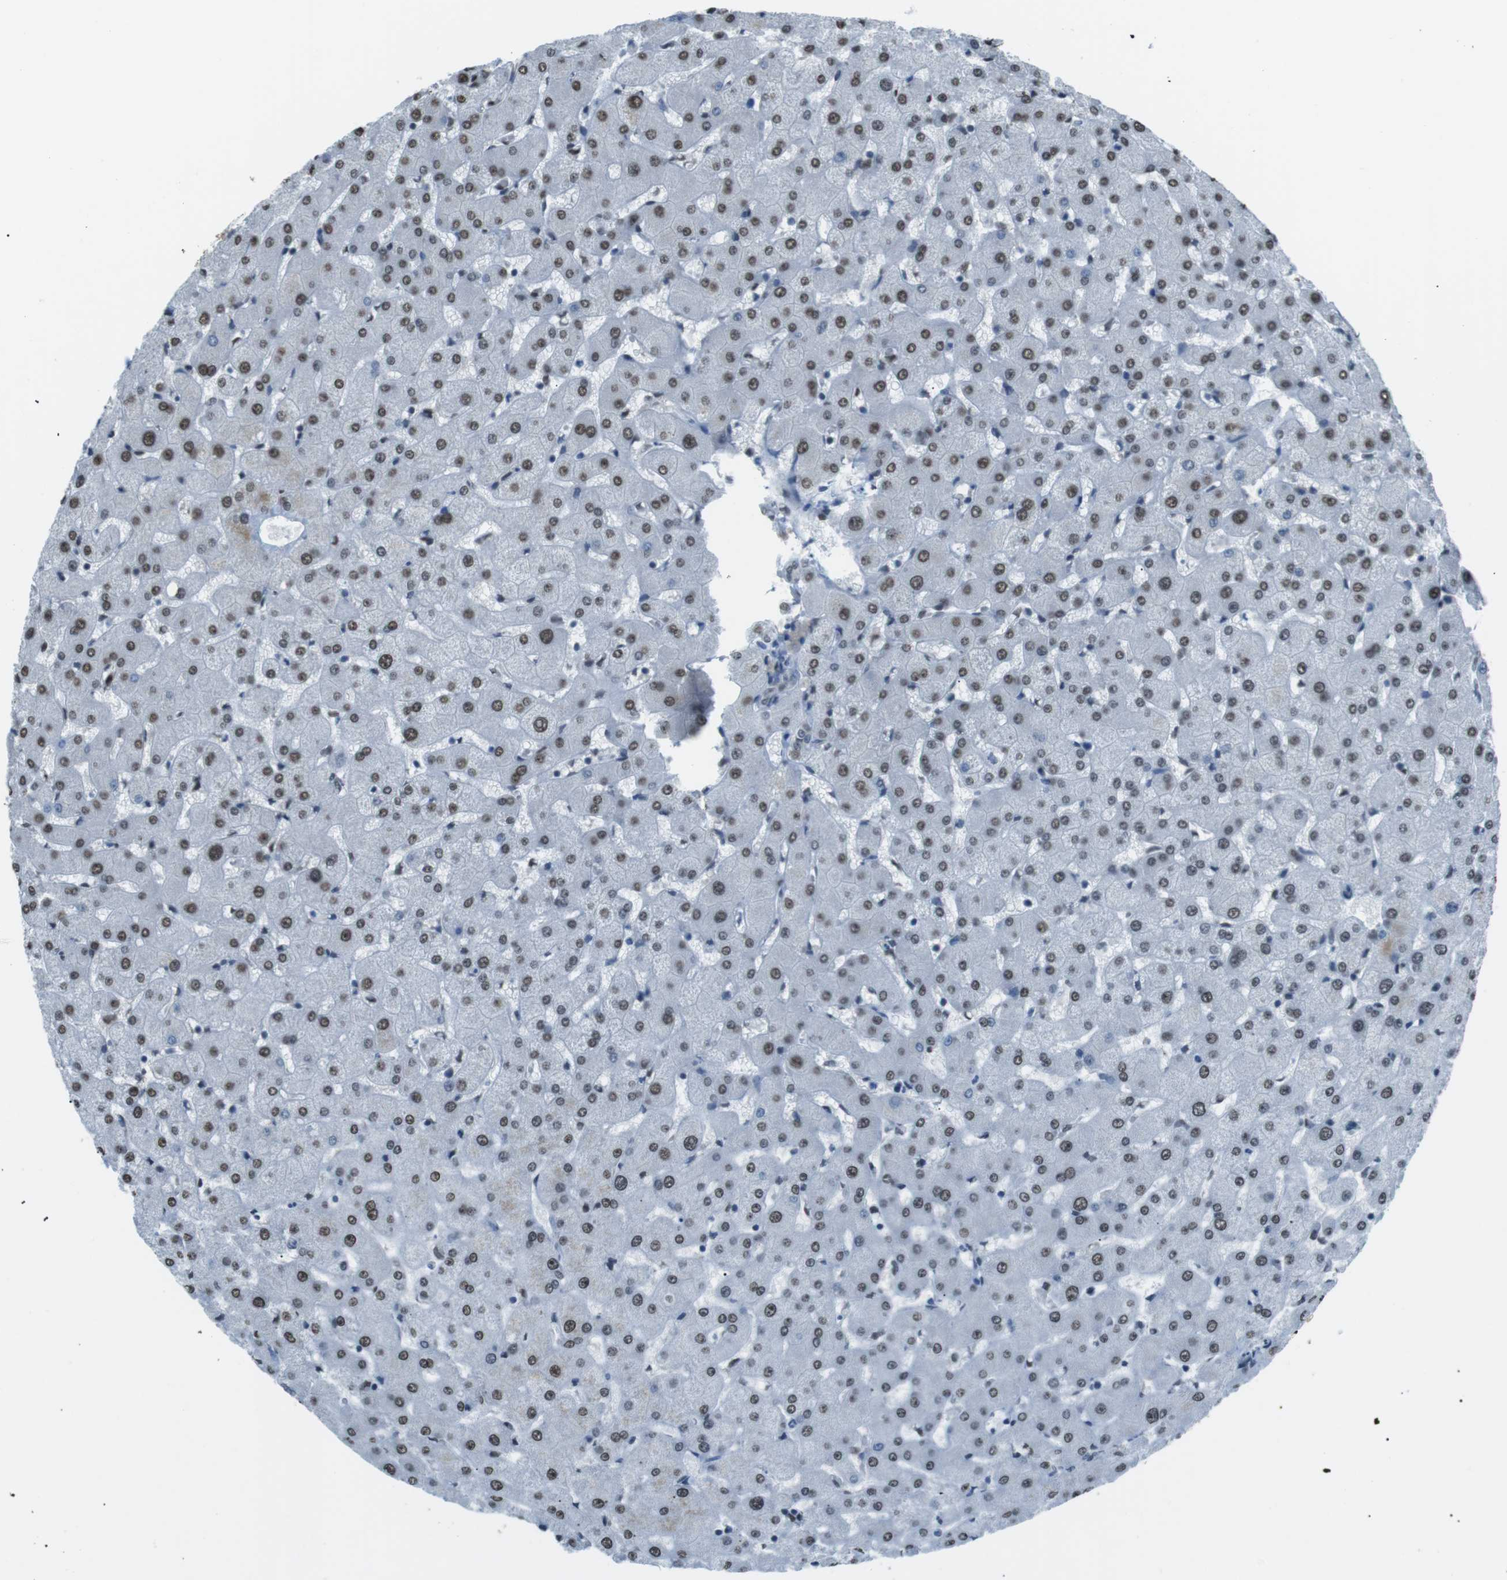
{"staining": {"intensity": "negative", "quantity": "none", "location": "none"}, "tissue": "liver", "cell_type": "Cholangiocytes", "image_type": "normal", "snomed": [{"axis": "morphology", "description": "Normal tissue, NOS"}, {"axis": "topography", "description": "Liver"}], "caption": "A high-resolution micrograph shows immunohistochemistry staining of normal liver, which displays no significant staining in cholangiocytes.", "gene": "SRPK2", "patient": {"sex": "female", "age": 63}}